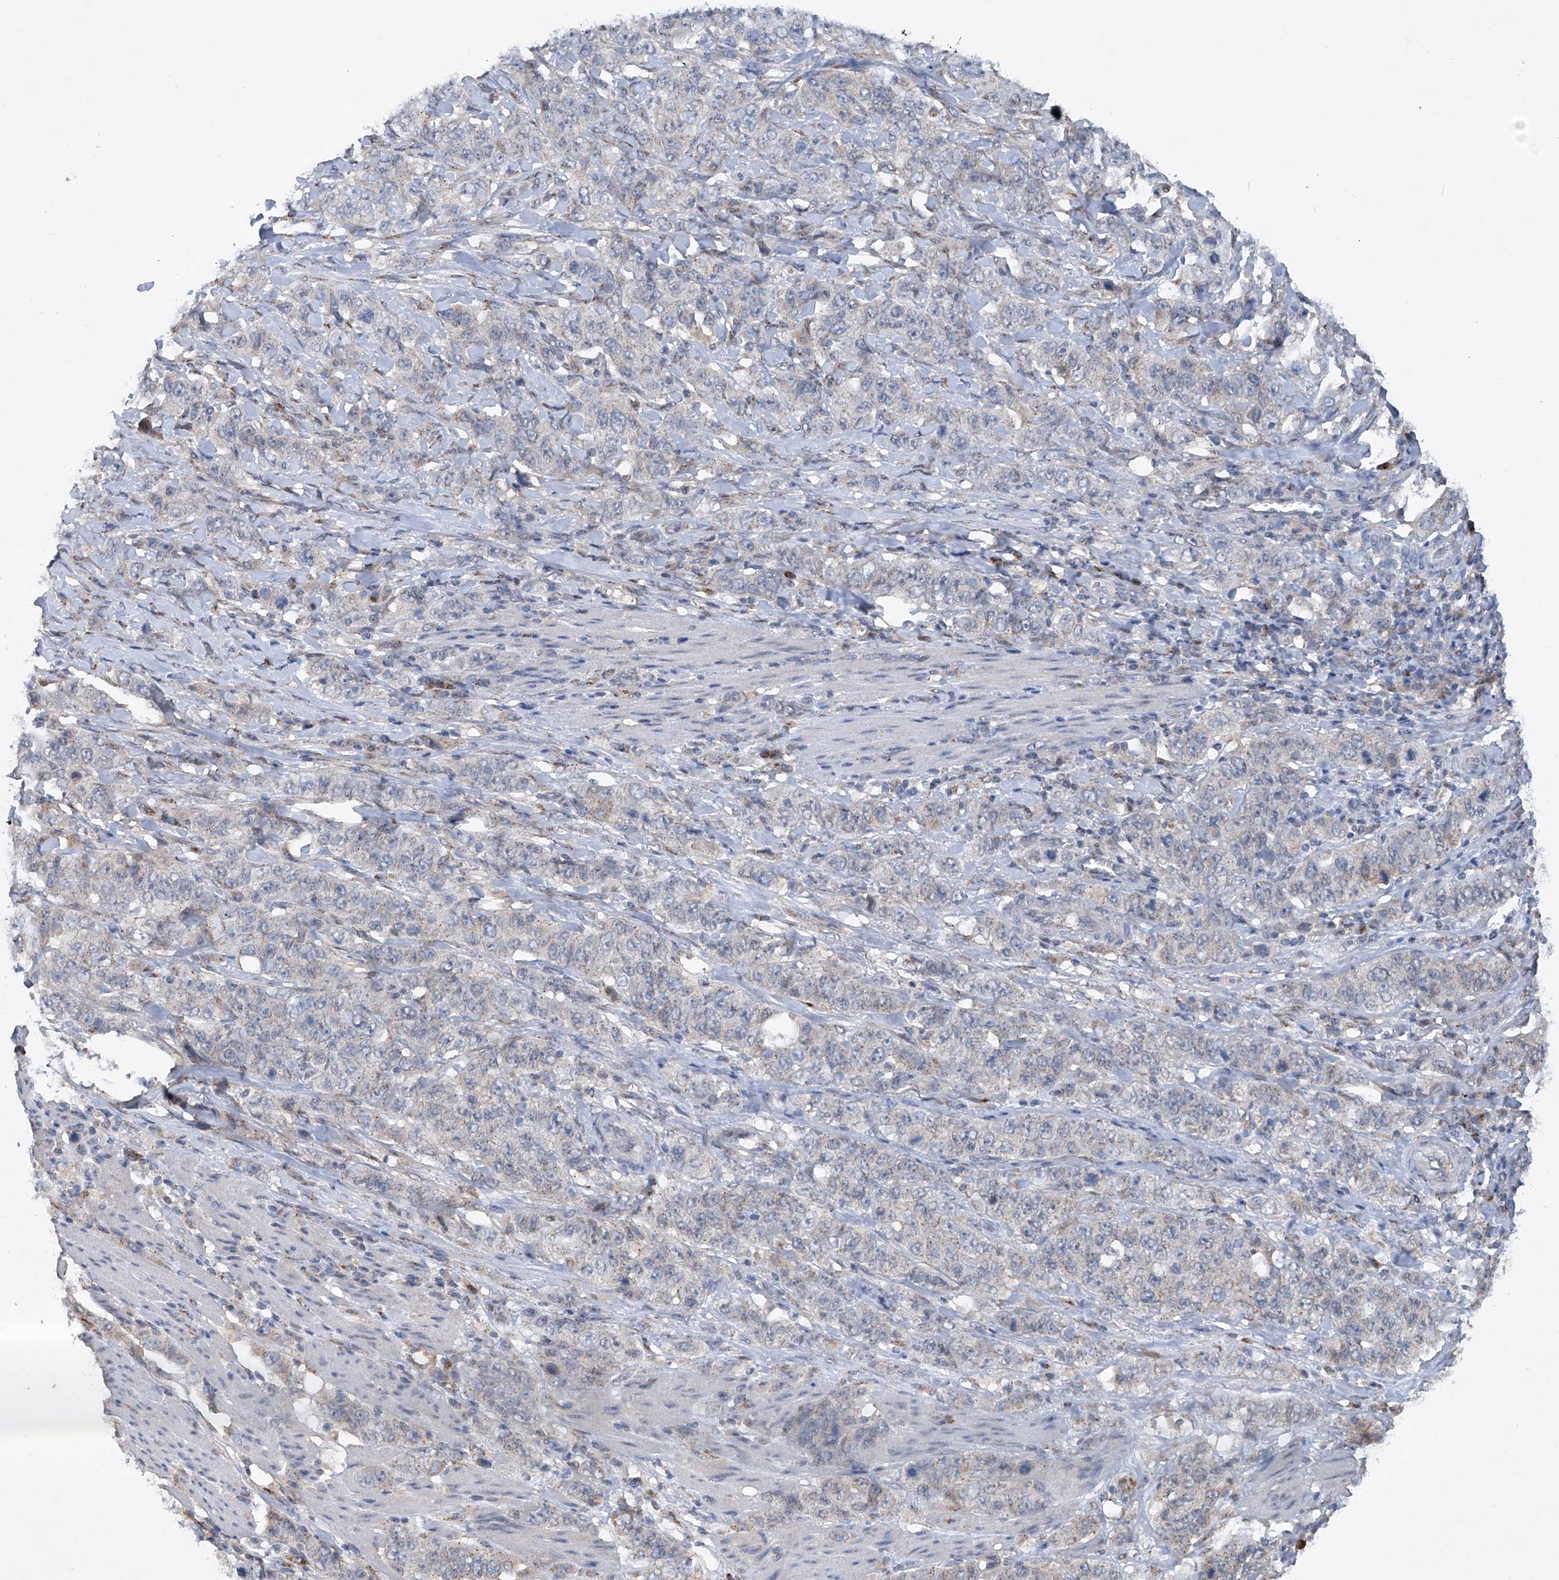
{"staining": {"intensity": "negative", "quantity": "none", "location": "none"}, "tissue": "stomach cancer", "cell_type": "Tumor cells", "image_type": "cancer", "snomed": [{"axis": "morphology", "description": "Adenocarcinoma, NOS"}, {"axis": "topography", "description": "Stomach"}], "caption": "IHC histopathology image of neoplastic tissue: human stomach cancer (adenocarcinoma) stained with DAB reveals no significant protein expression in tumor cells.", "gene": "PCSK5", "patient": {"sex": "male", "age": 48}}